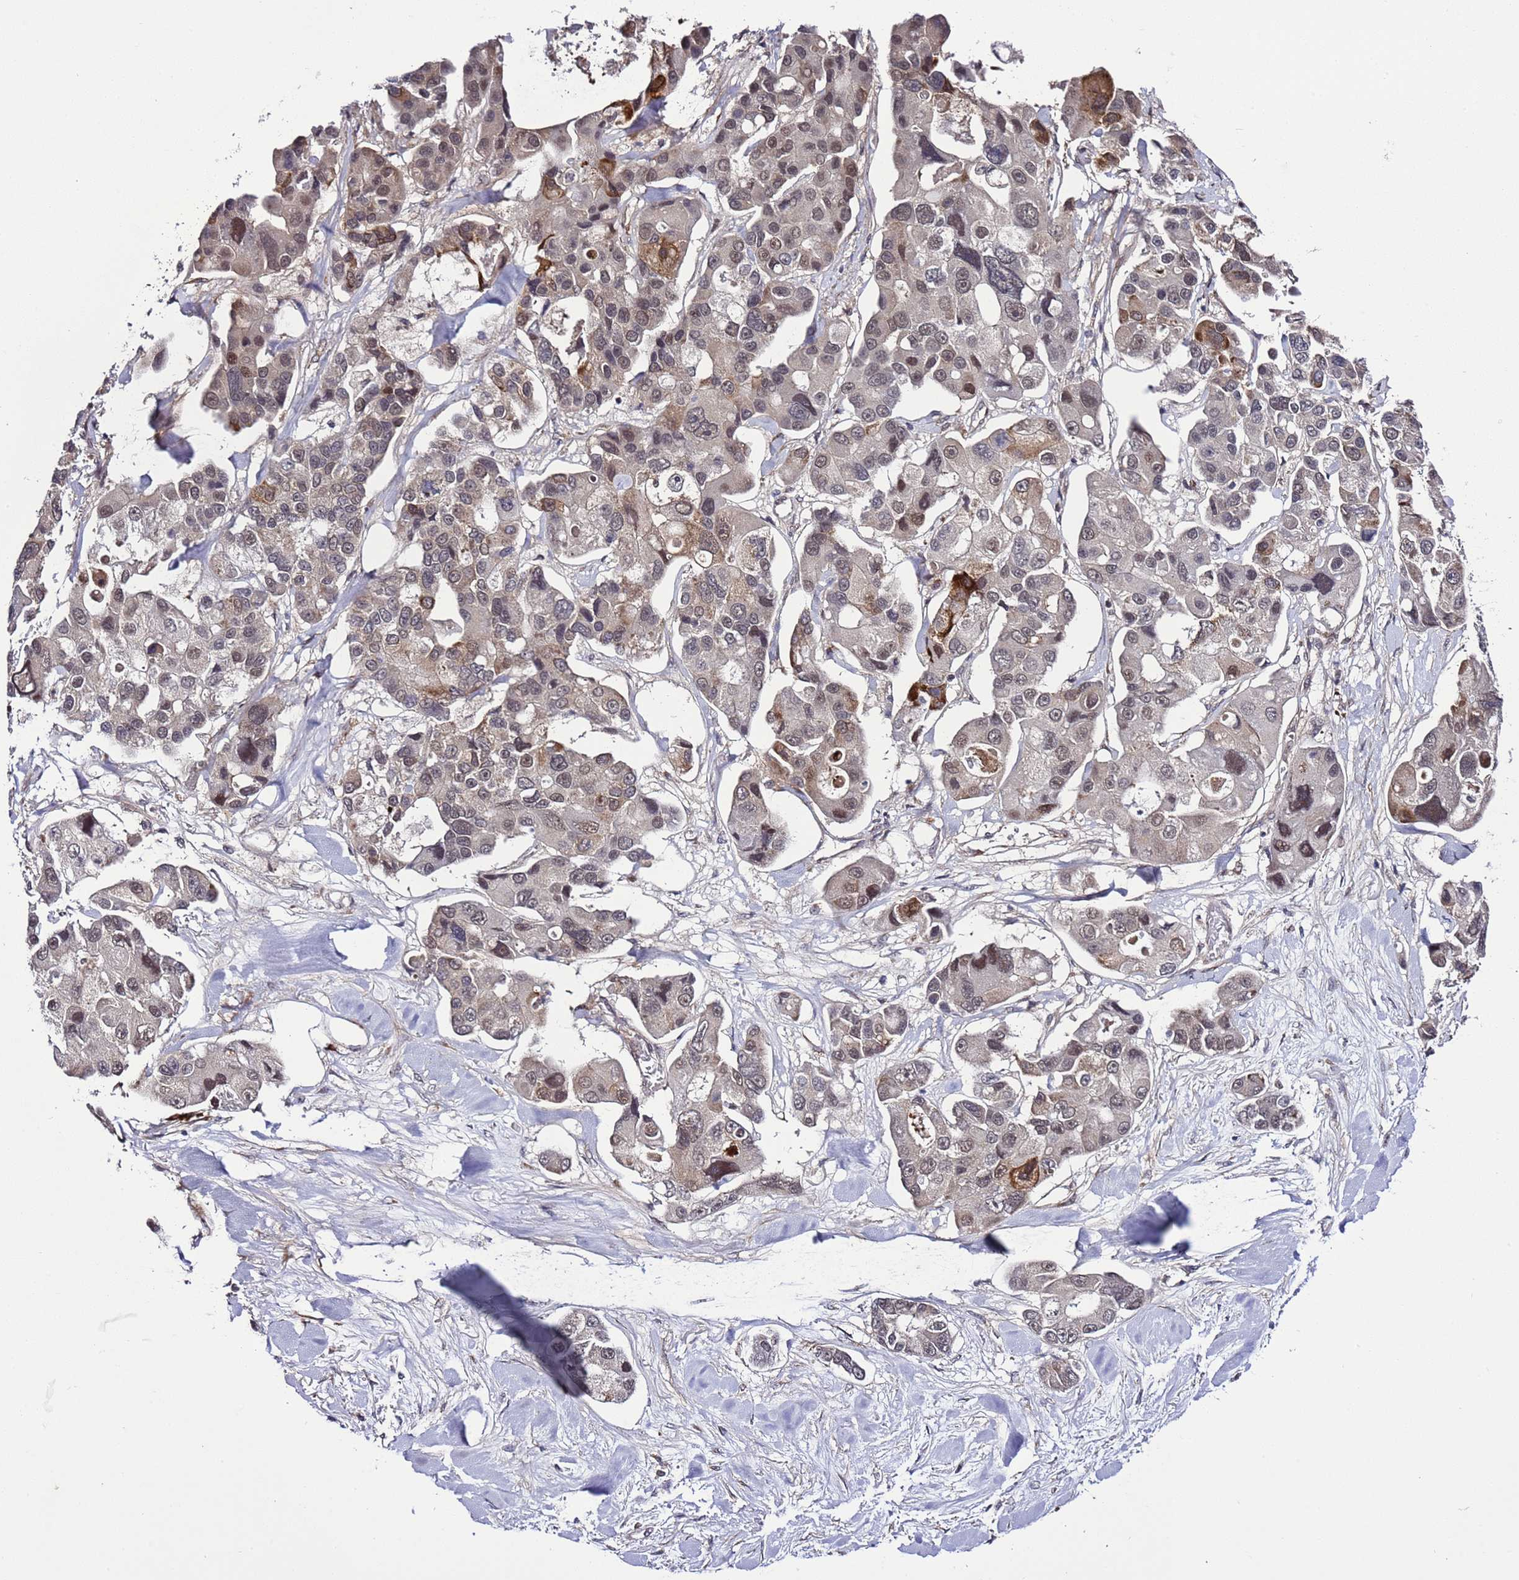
{"staining": {"intensity": "weak", "quantity": ">75%", "location": "cytoplasmic/membranous,nuclear"}, "tissue": "lung cancer", "cell_type": "Tumor cells", "image_type": "cancer", "snomed": [{"axis": "morphology", "description": "Adenocarcinoma, NOS"}, {"axis": "topography", "description": "Lung"}], "caption": "This is a histology image of IHC staining of lung cancer, which shows weak positivity in the cytoplasmic/membranous and nuclear of tumor cells.", "gene": "POLR2D", "patient": {"sex": "female", "age": 54}}